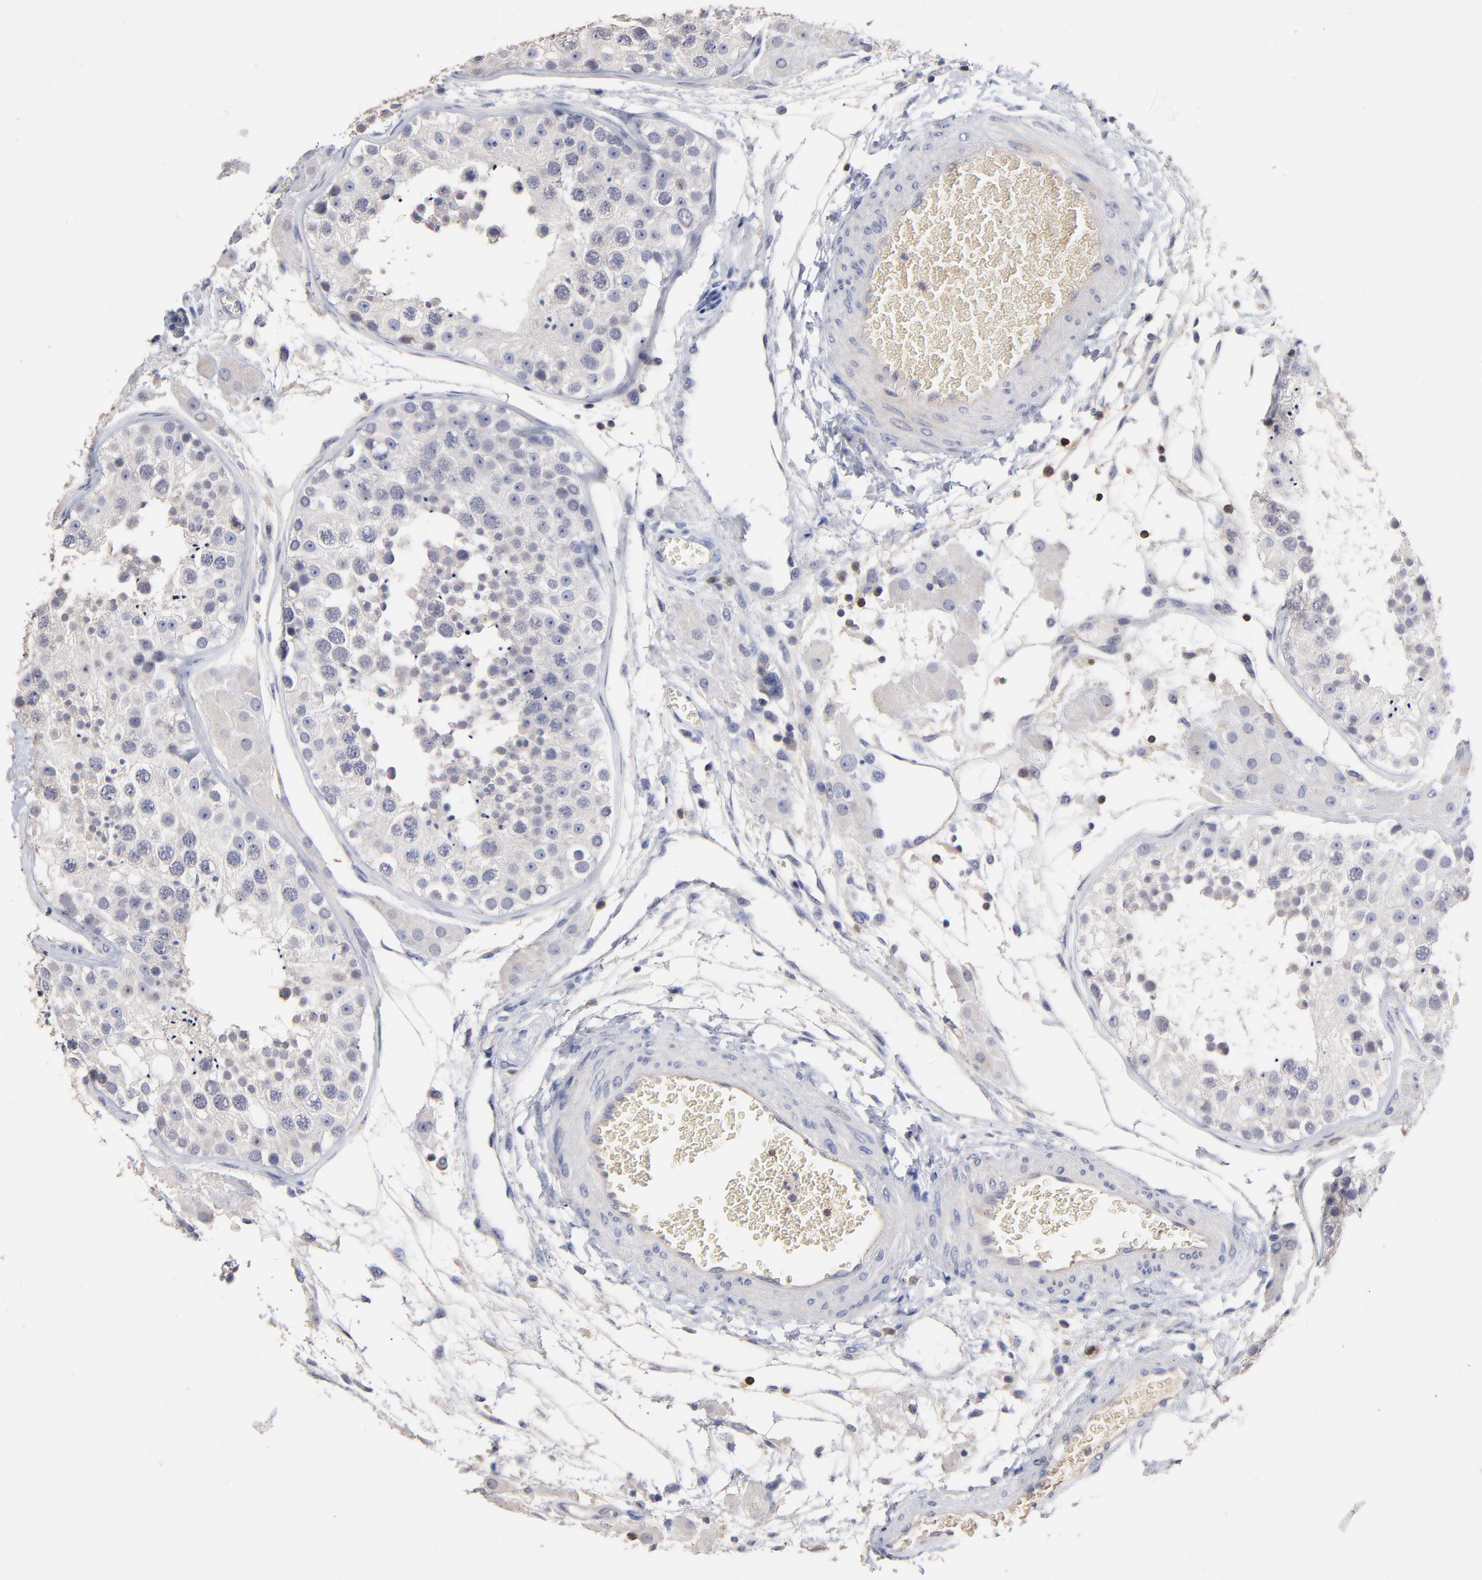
{"staining": {"intensity": "negative", "quantity": "none", "location": "none"}, "tissue": "testis", "cell_type": "Cells in seminiferous ducts", "image_type": "normal", "snomed": [{"axis": "morphology", "description": "Normal tissue, NOS"}, {"axis": "topography", "description": "Testis"}], "caption": "This is a image of immunohistochemistry (IHC) staining of normal testis, which shows no positivity in cells in seminiferous ducts.", "gene": "TRAT1", "patient": {"sex": "male", "age": 26}}